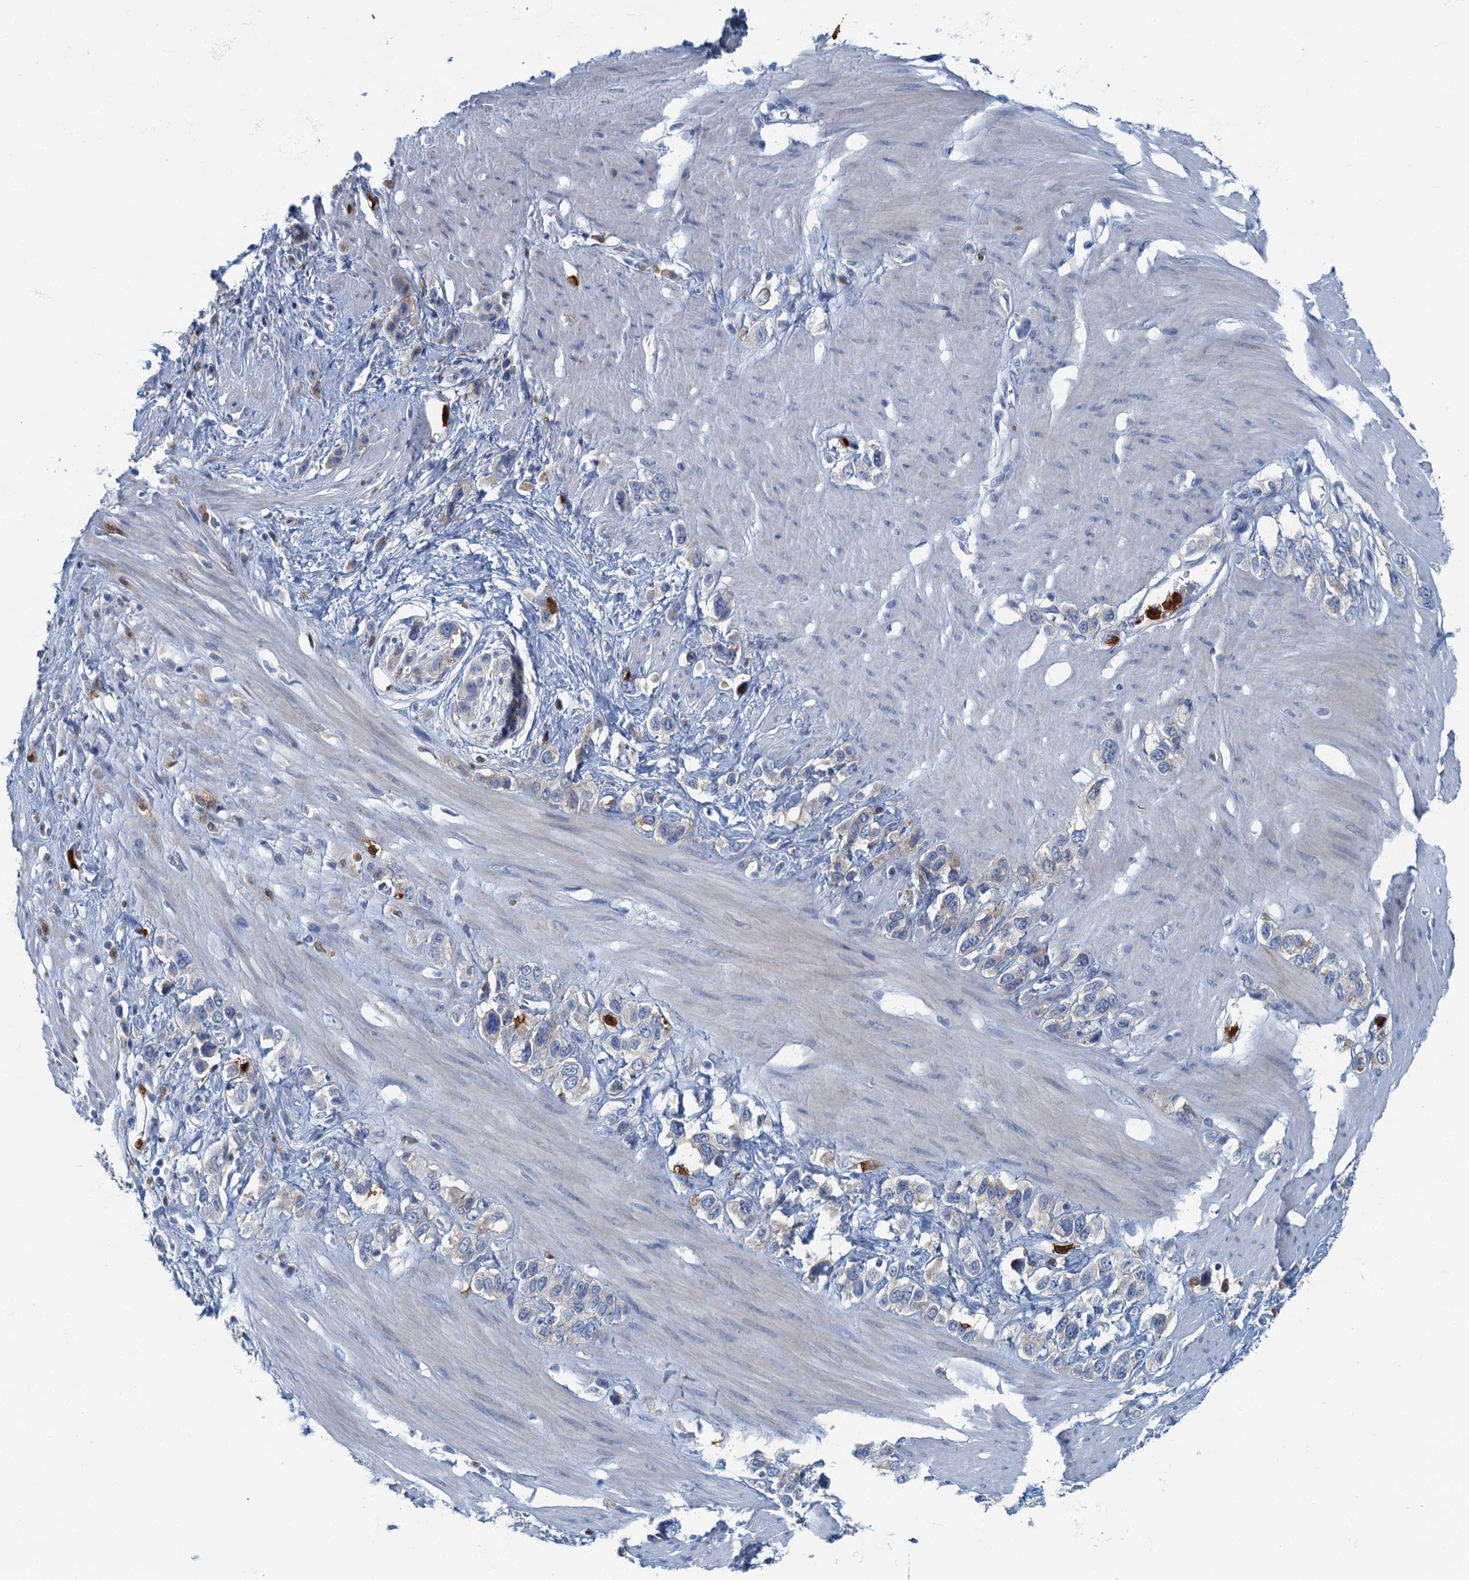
{"staining": {"intensity": "weak", "quantity": "<25%", "location": "cytoplasmic/membranous"}, "tissue": "stomach cancer", "cell_type": "Tumor cells", "image_type": "cancer", "snomed": [{"axis": "morphology", "description": "Adenocarcinoma, NOS"}, {"axis": "morphology", "description": "Adenocarcinoma, High grade"}, {"axis": "topography", "description": "Stomach, upper"}, {"axis": "topography", "description": "Stomach, lower"}], "caption": "This photomicrograph is of stomach cancer stained with immunohistochemistry (IHC) to label a protein in brown with the nuclei are counter-stained blue. There is no expression in tumor cells.", "gene": "ANKDD1A", "patient": {"sex": "female", "age": 65}}